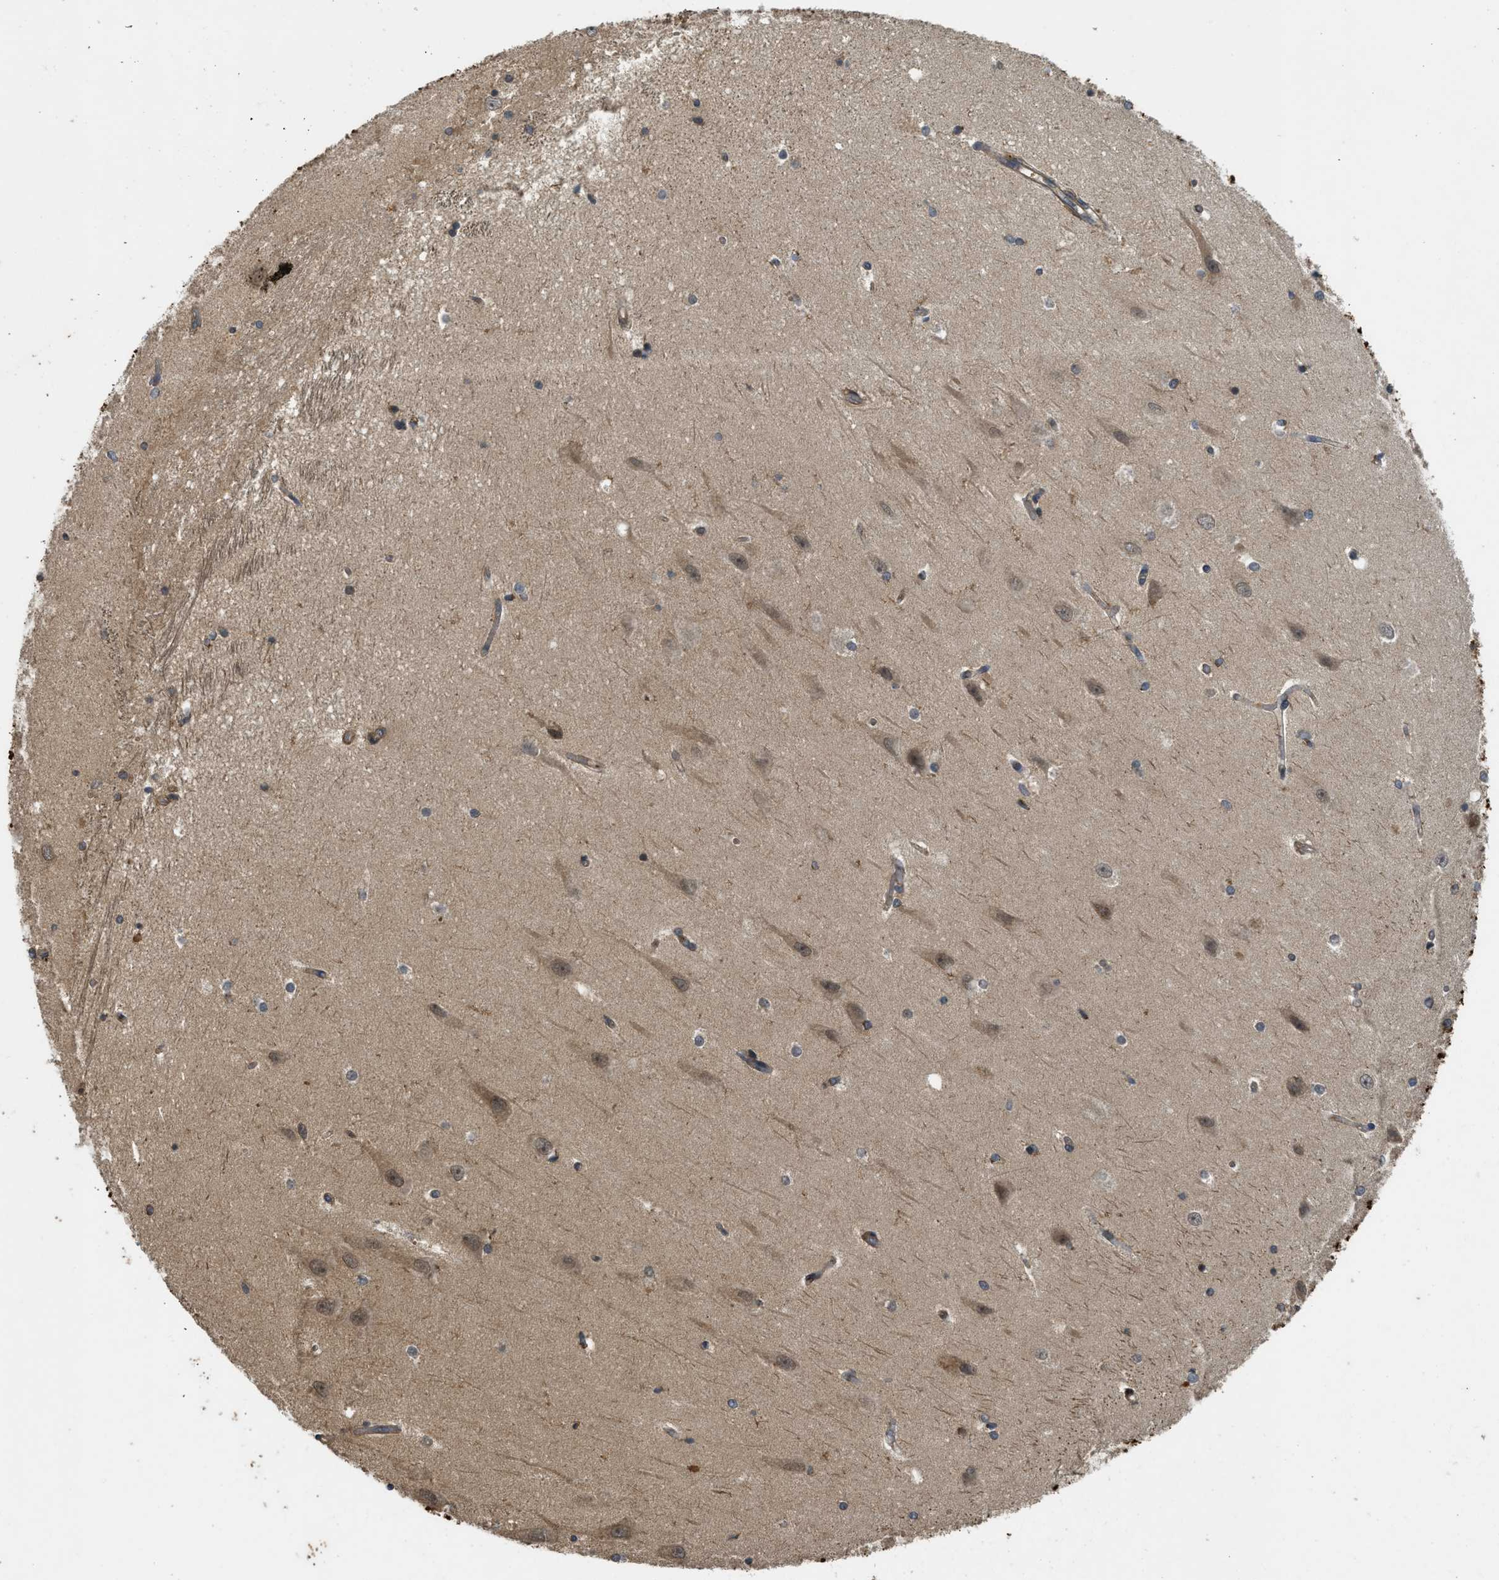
{"staining": {"intensity": "weak", "quantity": "<25%", "location": "cytoplasmic/membranous"}, "tissue": "hippocampus", "cell_type": "Glial cells", "image_type": "normal", "snomed": [{"axis": "morphology", "description": "Normal tissue, NOS"}, {"axis": "topography", "description": "Hippocampus"}], "caption": "DAB (3,3'-diaminobenzidine) immunohistochemical staining of benign human hippocampus shows no significant expression in glial cells.", "gene": "ADCY8", "patient": {"sex": "male", "age": 45}}